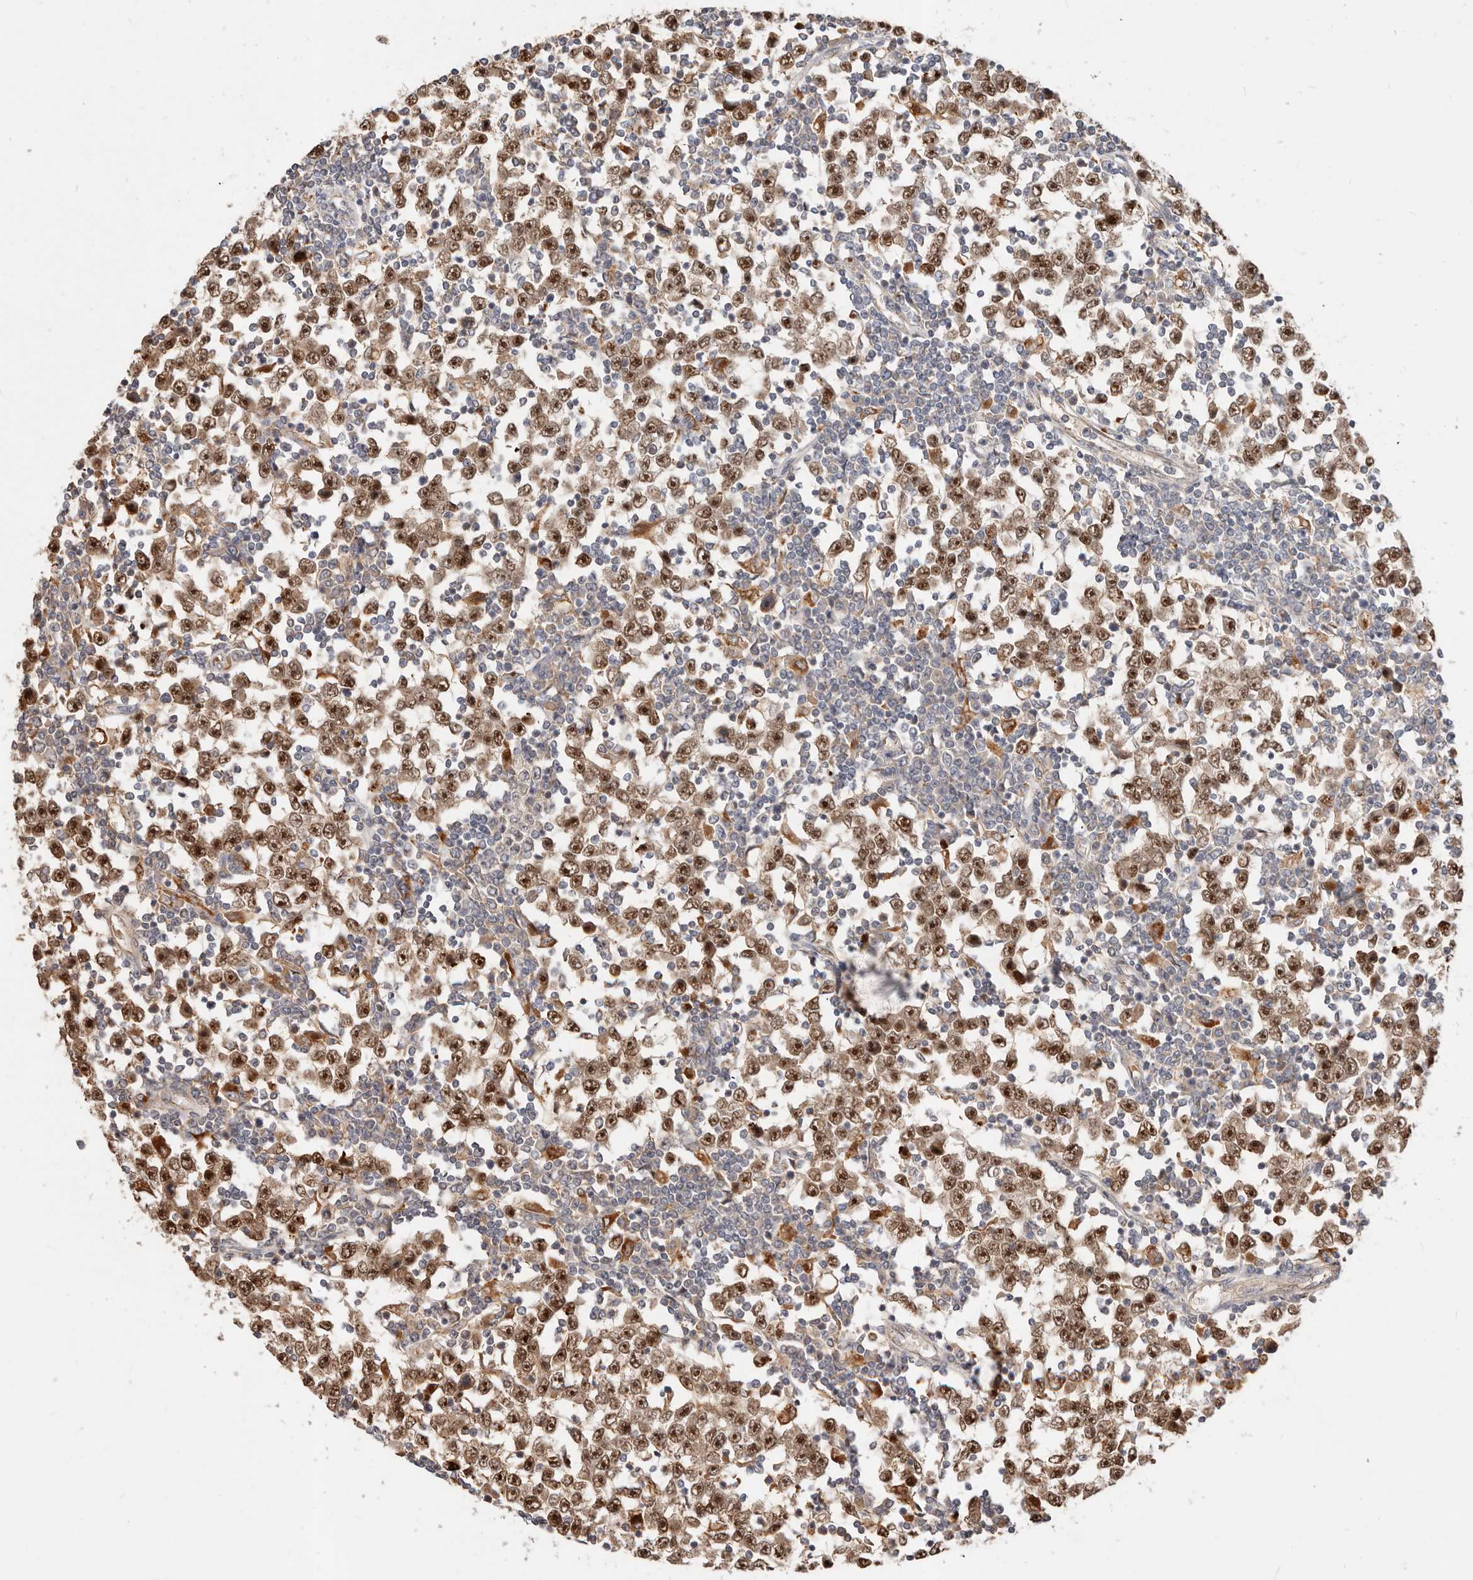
{"staining": {"intensity": "strong", "quantity": ">75%", "location": "cytoplasmic/membranous,nuclear"}, "tissue": "testis cancer", "cell_type": "Tumor cells", "image_type": "cancer", "snomed": [{"axis": "morphology", "description": "Seminoma, NOS"}, {"axis": "topography", "description": "Testis"}], "caption": "Human testis seminoma stained with a protein marker demonstrates strong staining in tumor cells.", "gene": "ZRANB1", "patient": {"sex": "male", "age": 65}}